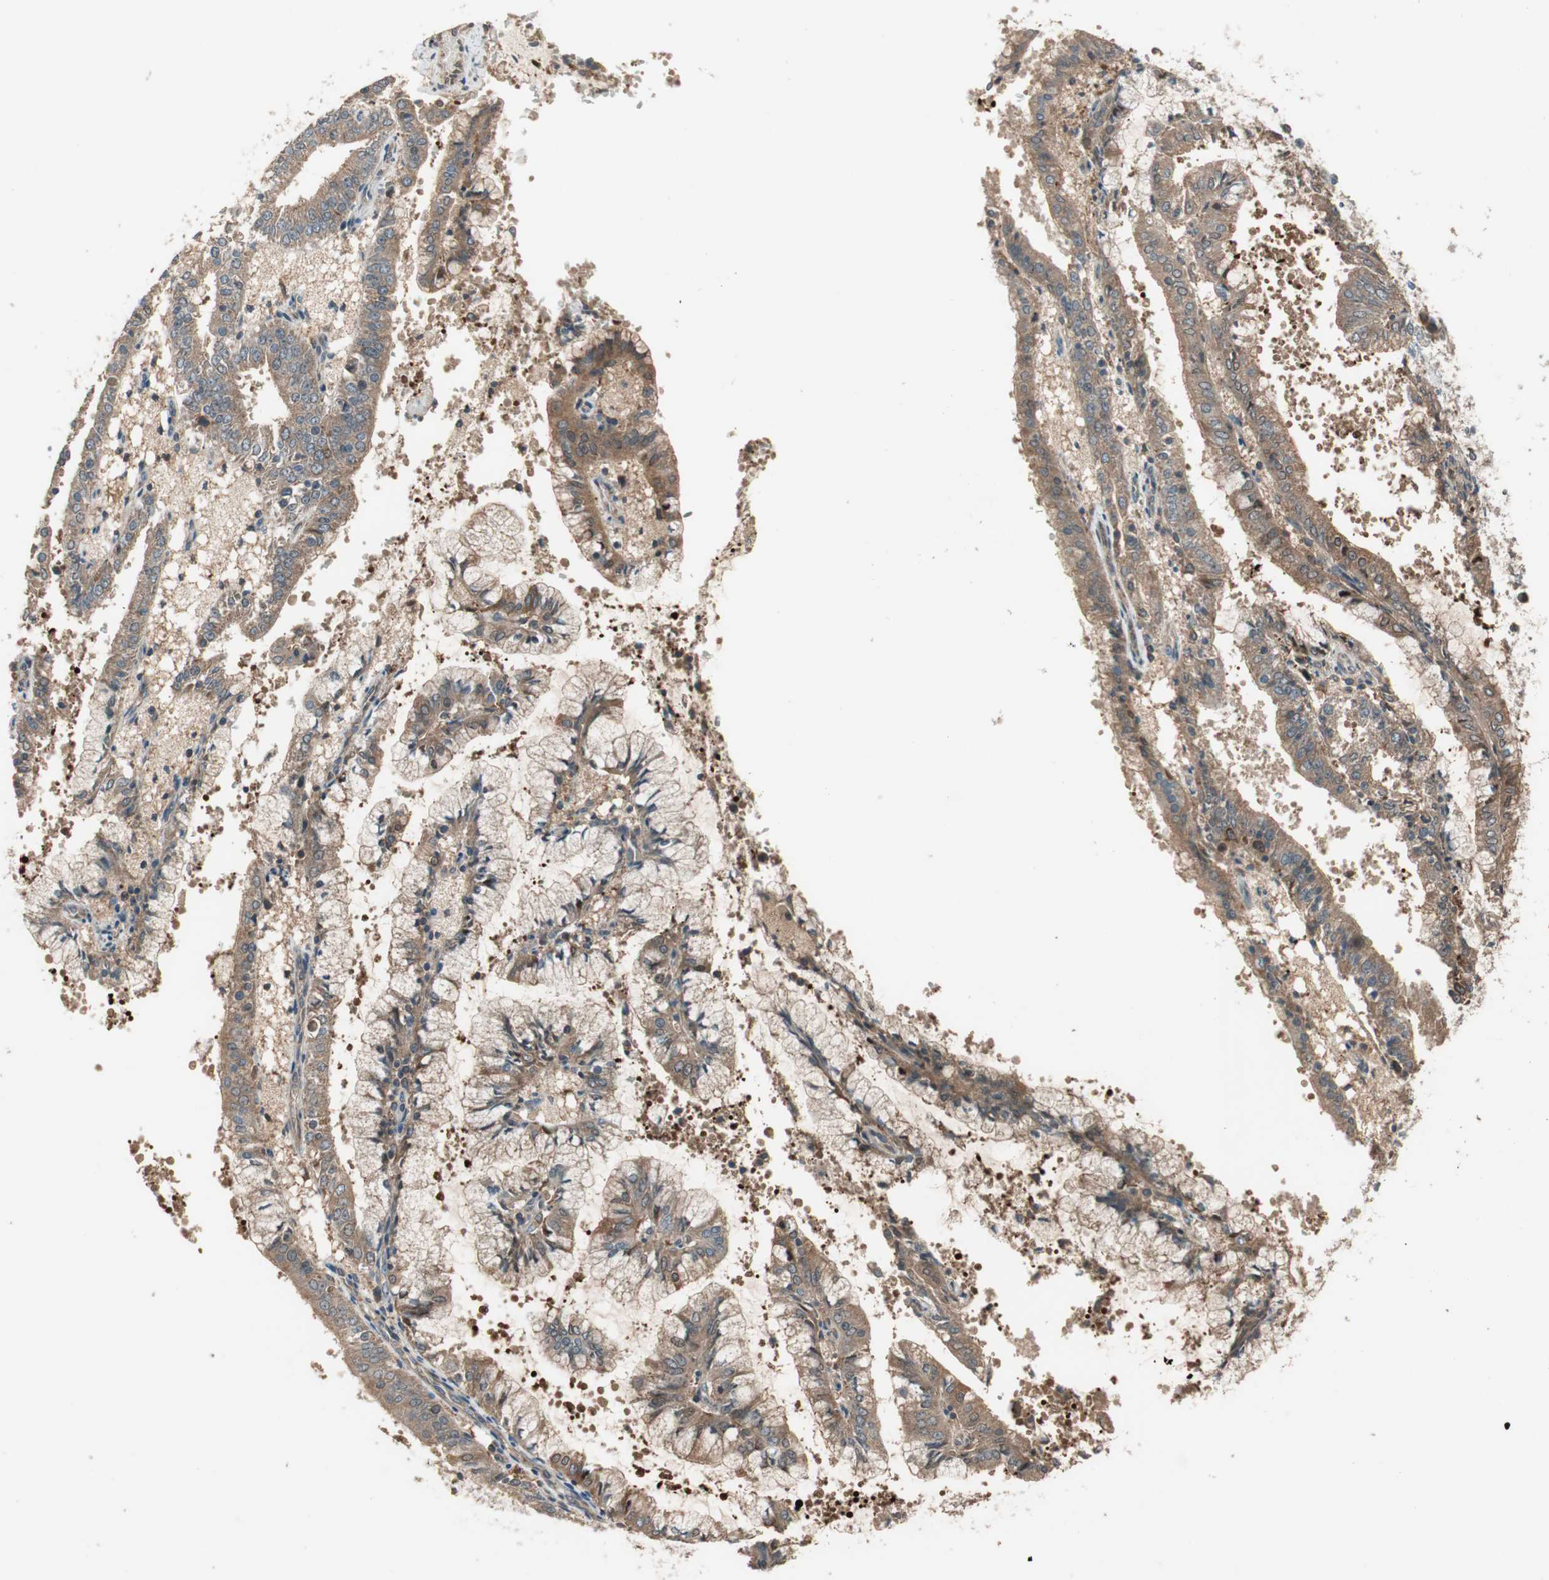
{"staining": {"intensity": "moderate", "quantity": ">75%", "location": "cytoplasmic/membranous"}, "tissue": "endometrial cancer", "cell_type": "Tumor cells", "image_type": "cancer", "snomed": [{"axis": "morphology", "description": "Adenocarcinoma, NOS"}, {"axis": "topography", "description": "Endometrium"}], "caption": "The photomicrograph shows immunohistochemical staining of endometrial cancer (adenocarcinoma). There is moderate cytoplasmic/membranous staining is seen in about >75% of tumor cells. Ihc stains the protein in brown and the nuclei are stained blue.", "gene": "ATP6AP2", "patient": {"sex": "female", "age": 63}}